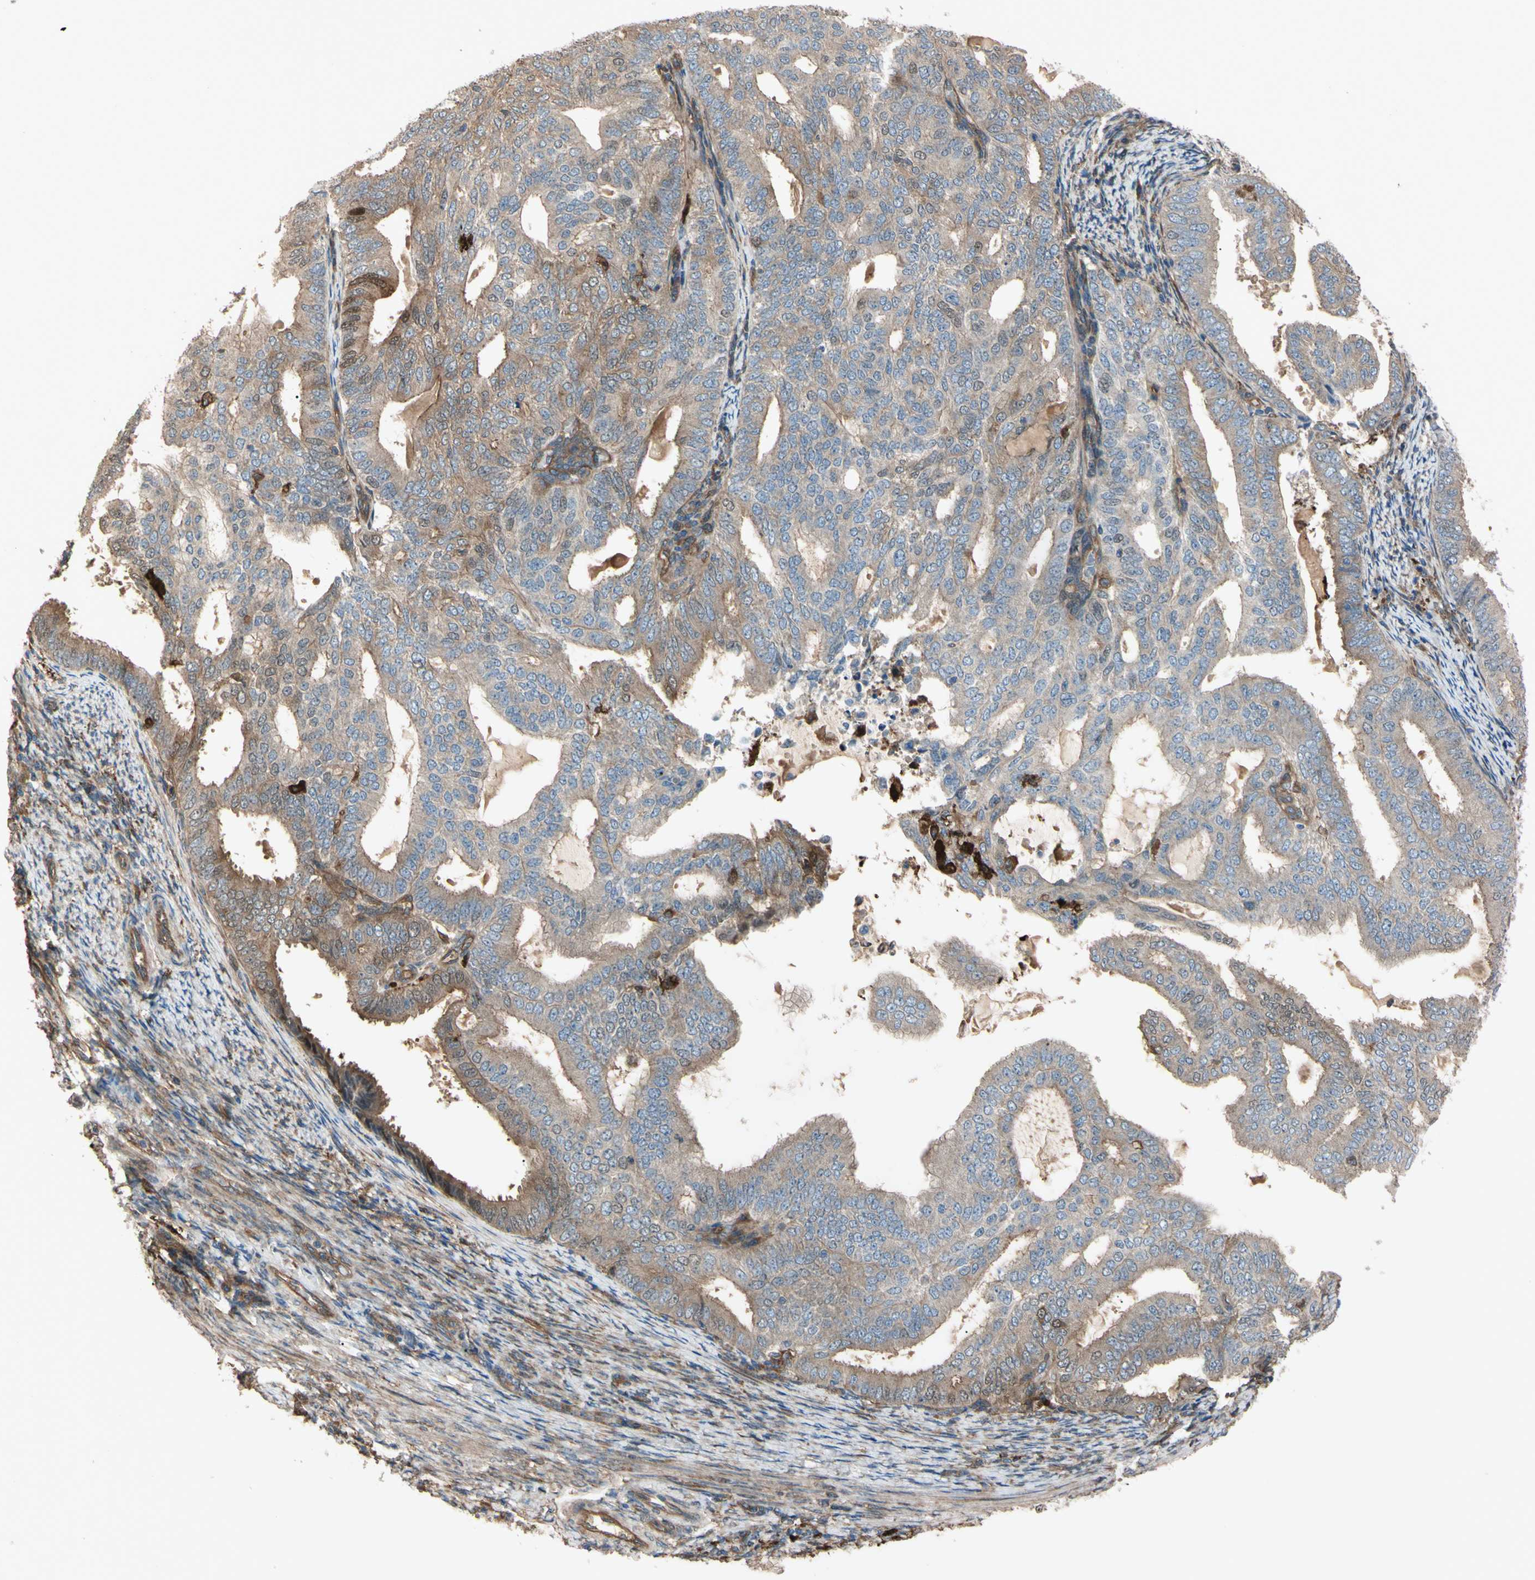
{"staining": {"intensity": "moderate", "quantity": ">75%", "location": "cytoplasmic/membranous"}, "tissue": "endometrial cancer", "cell_type": "Tumor cells", "image_type": "cancer", "snomed": [{"axis": "morphology", "description": "Adenocarcinoma, NOS"}, {"axis": "topography", "description": "Endometrium"}], "caption": "DAB immunohistochemical staining of human endometrial cancer reveals moderate cytoplasmic/membranous protein staining in approximately >75% of tumor cells. (Brightfield microscopy of DAB IHC at high magnification).", "gene": "PTPN12", "patient": {"sex": "female", "age": 58}}